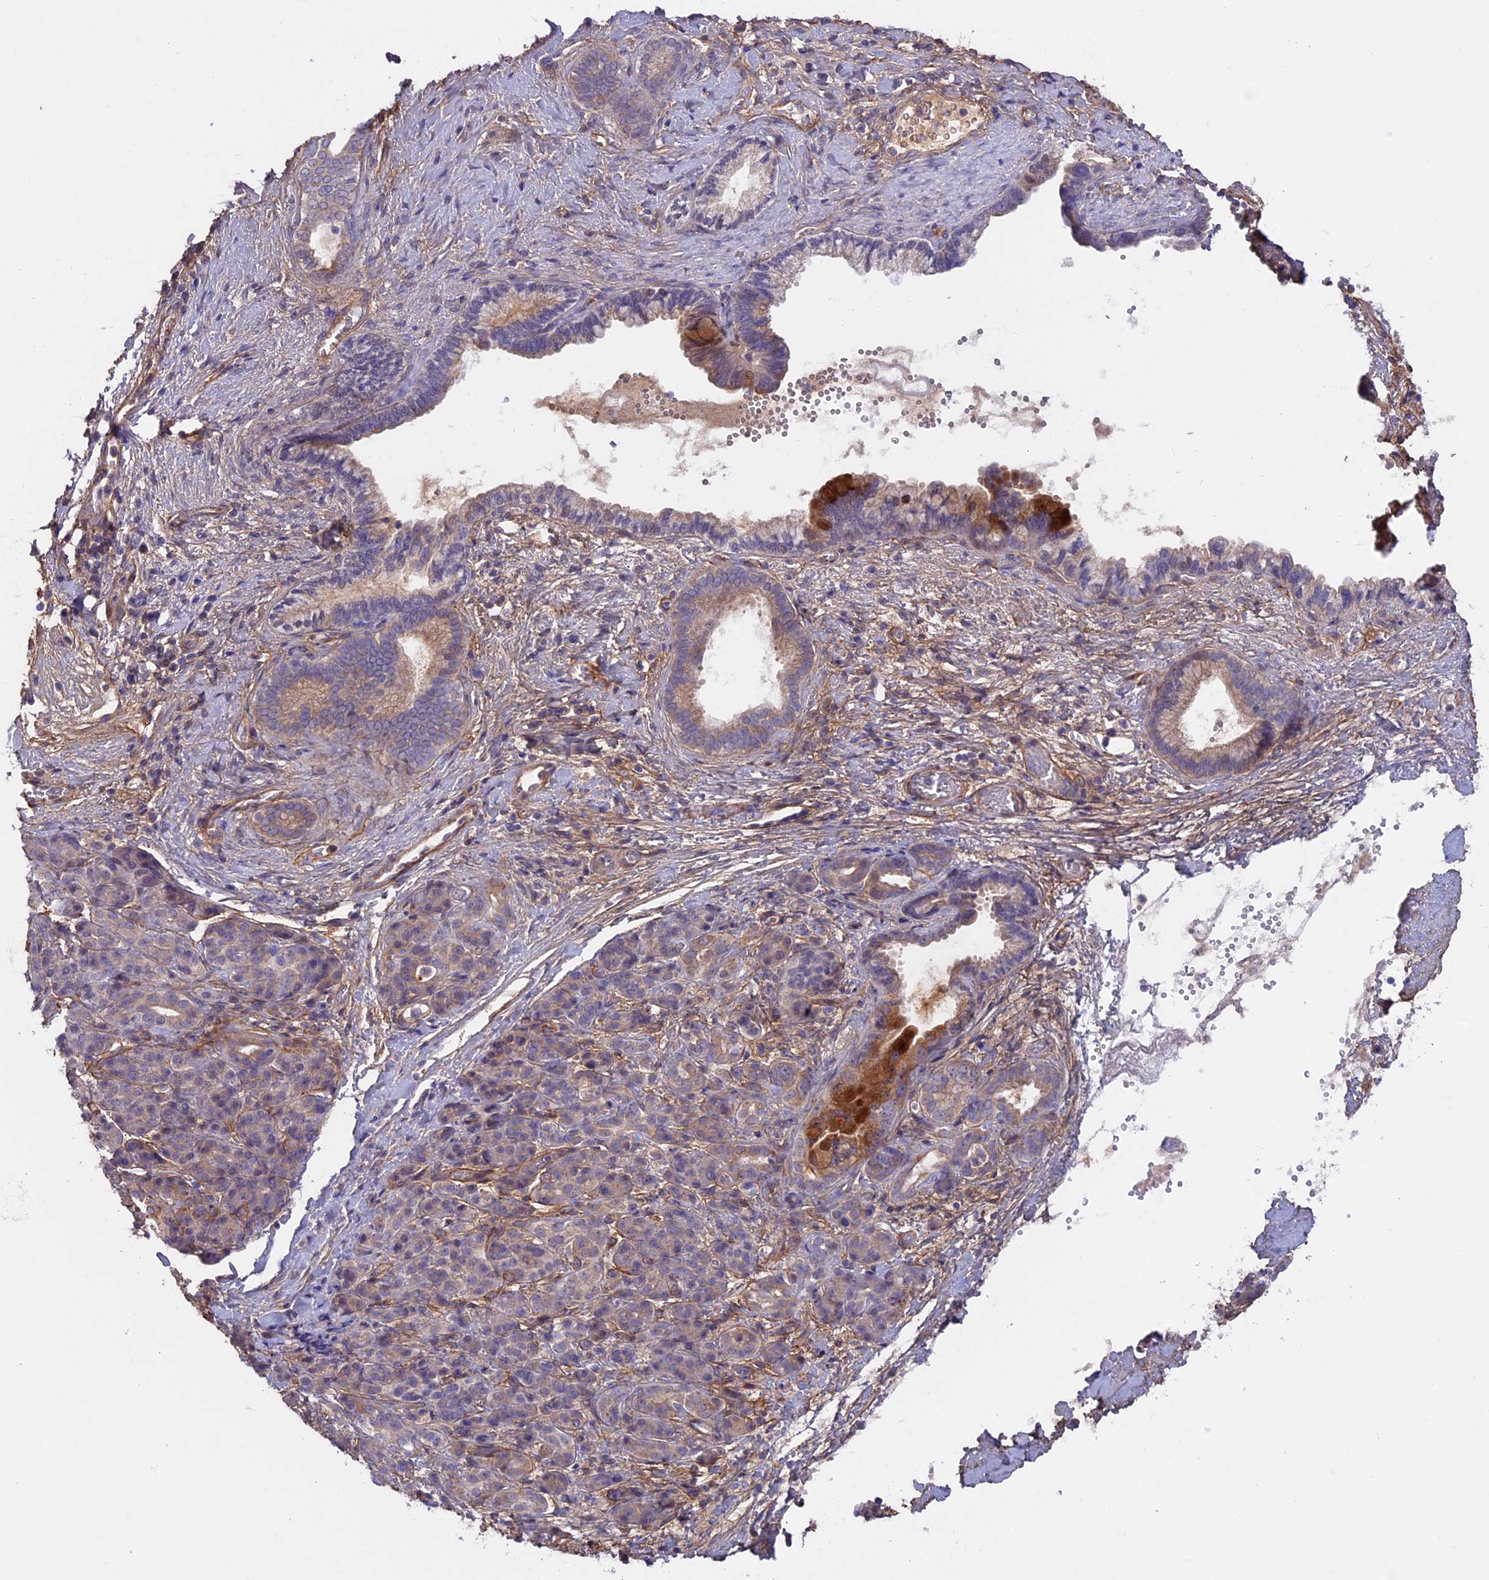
{"staining": {"intensity": "weak", "quantity": "25%-75%", "location": "cytoplasmic/membranous"}, "tissue": "pancreatic cancer", "cell_type": "Tumor cells", "image_type": "cancer", "snomed": [{"axis": "morphology", "description": "Adenocarcinoma, NOS"}, {"axis": "topography", "description": "Pancreas"}], "caption": "Pancreatic cancer stained for a protein demonstrates weak cytoplasmic/membranous positivity in tumor cells. Using DAB (brown) and hematoxylin (blue) stains, captured at high magnification using brightfield microscopy.", "gene": "COL4A3", "patient": {"sex": "male", "age": 59}}